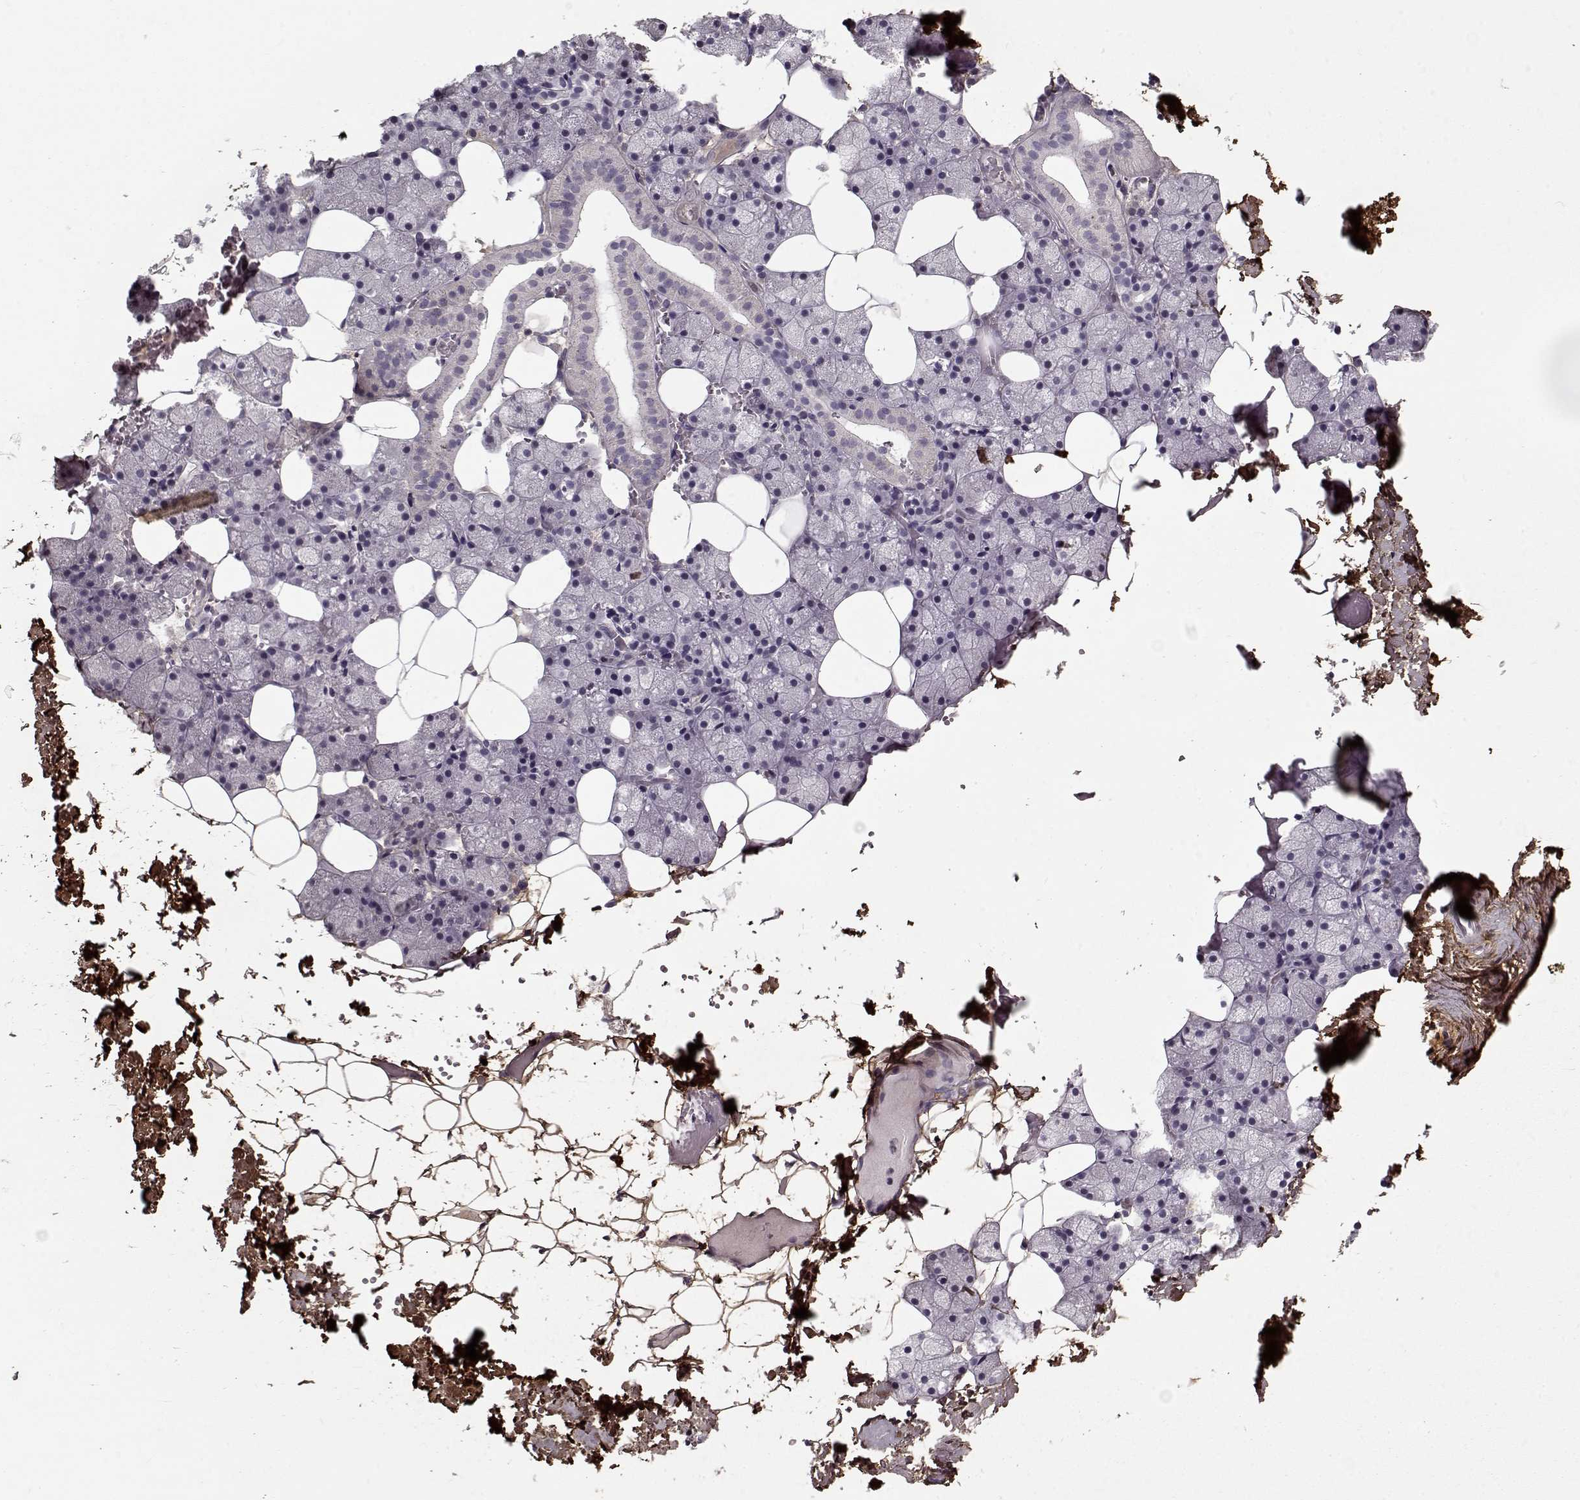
{"staining": {"intensity": "negative", "quantity": "none", "location": "none"}, "tissue": "salivary gland", "cell_type": "Glandular cells", "image_type": "normal", "snomed": [{"axis": "morphology", "description": "Normal tissue, NOS"}, {"axis": "topography", "description": "Salivary gland"}], "caption": "Glandular cells are negative for brown protein staining in unremarkable salivary gland. (DAB IHC, high magnification).", "gene": "LUM", "patient": {"sex": "male", "age": 38}}